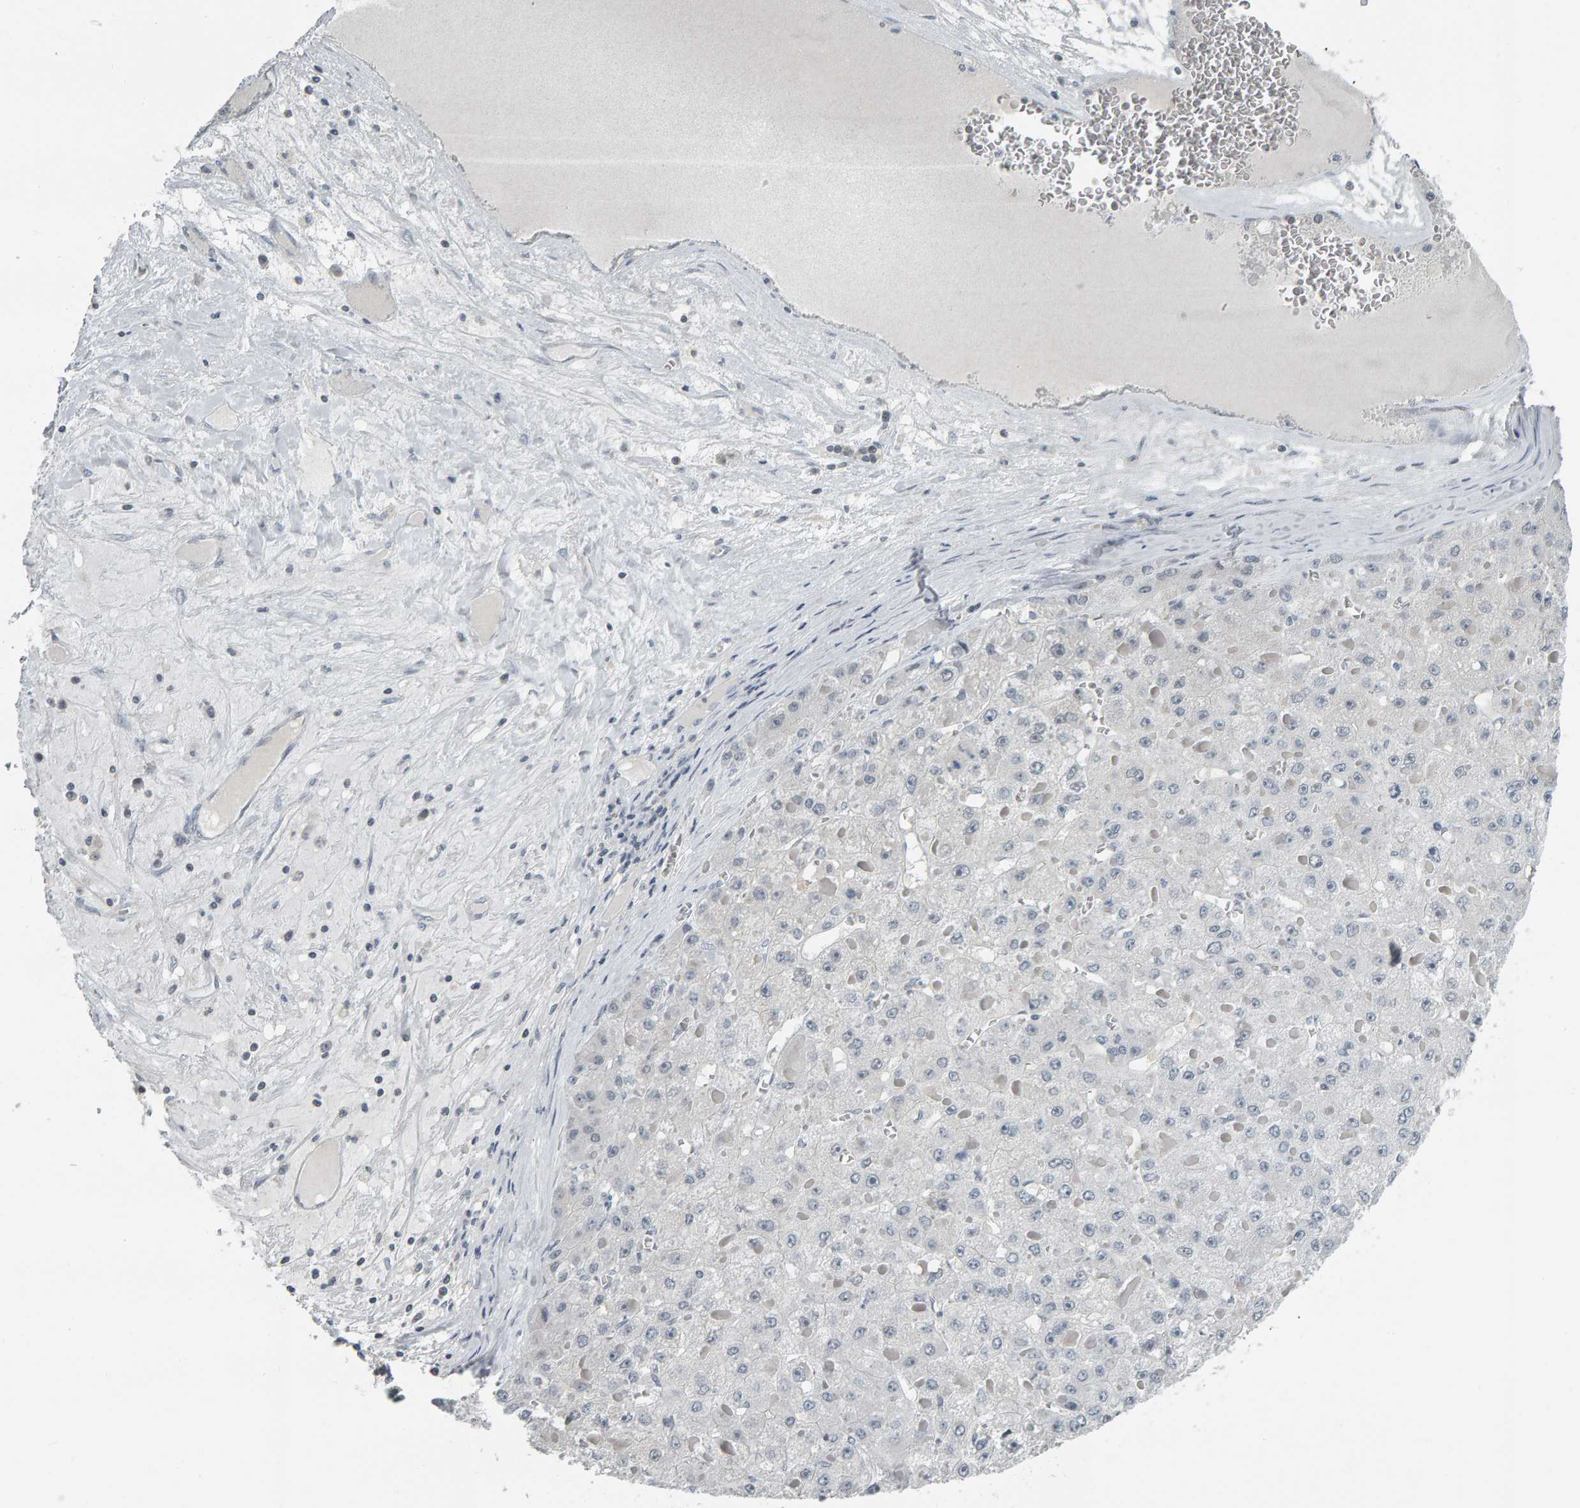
{"staining": {"intensity": "negative", "quantity": "none", "location": "none"}, "tissue": "liver cancer", "cell_type": "Tumor cells", "image_type": "cancer", "snomed": [{"axis": "morphology", "description": "Carcinoma, Hepatocellular, NOS"}, {"axis": "topography", "description": "Liver"}], "caption": "High power microscopy image of an immunohistochemistry (IHC) histopathology image of liver cancer, revealing no significant expression in tumor cells.", "gene": "PYY", "patient": {"sex": "female", "age": 73}}